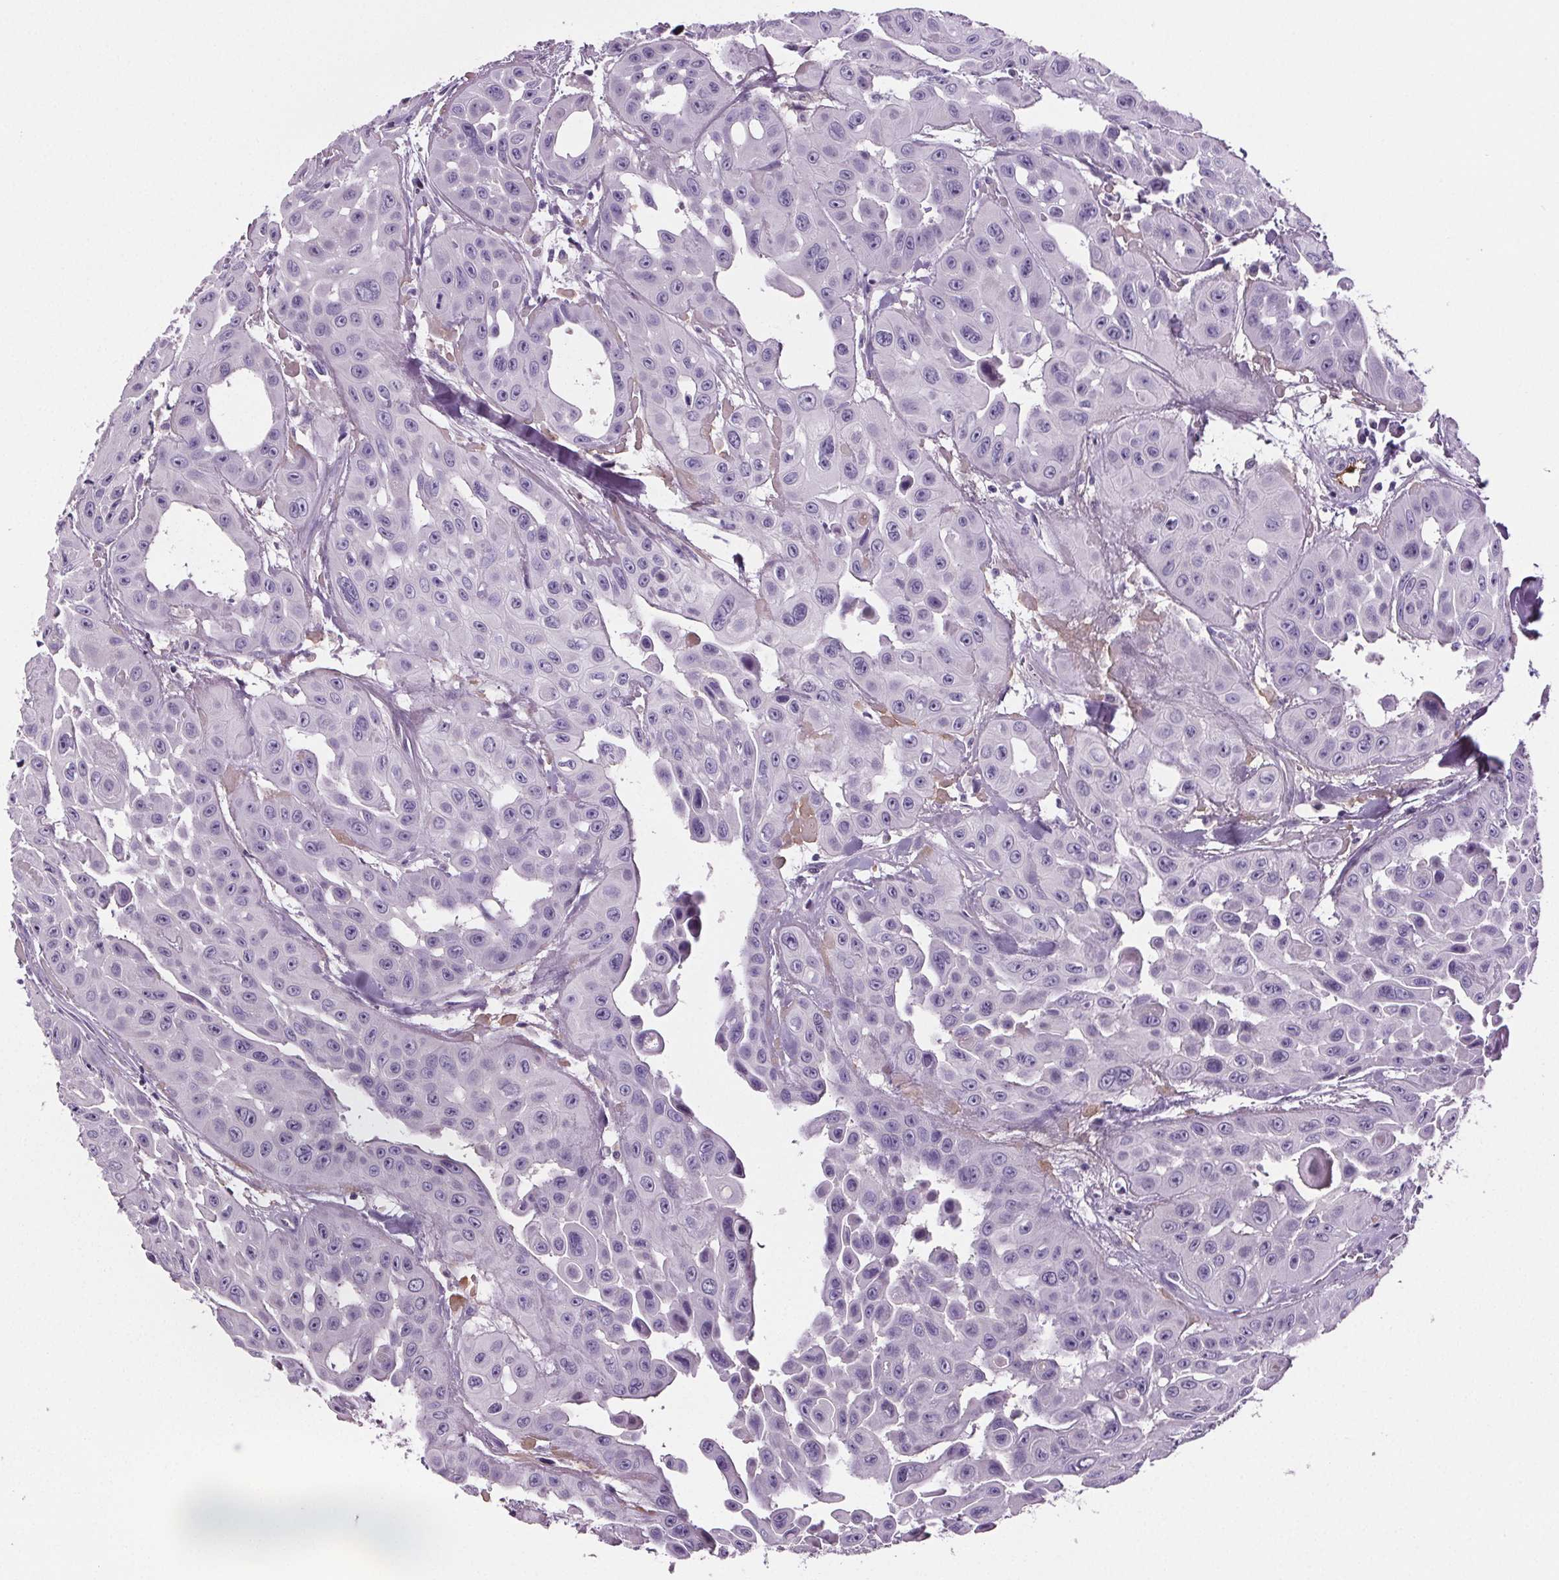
{"staining": {"intensity": "negative", "quantity": "none", "location": "none"}, "tissue": "head and neck cancer", "cell_type": "Tumor cells", "image_type": "cancer", "snomed": [{"axis": "morphology", "description": "Adenocarcinoma, NOS"}, {"axis": "topography", "description": "Head-Neck"}], "caption": "Immunohistochemistry (IHC) photomicrograph of neoplastic tissue: human head and neck cancer (adenocarcinoma) stained with DAB reveals no significant protein expression in tumor cells. (Brightfield microscopy of DAB (3,3'-diaminobenzidine) immunohistochemistry (IHC) at high magnification).", "gene": "CD5L", "patient": {"sex": "male", "age": 73}}